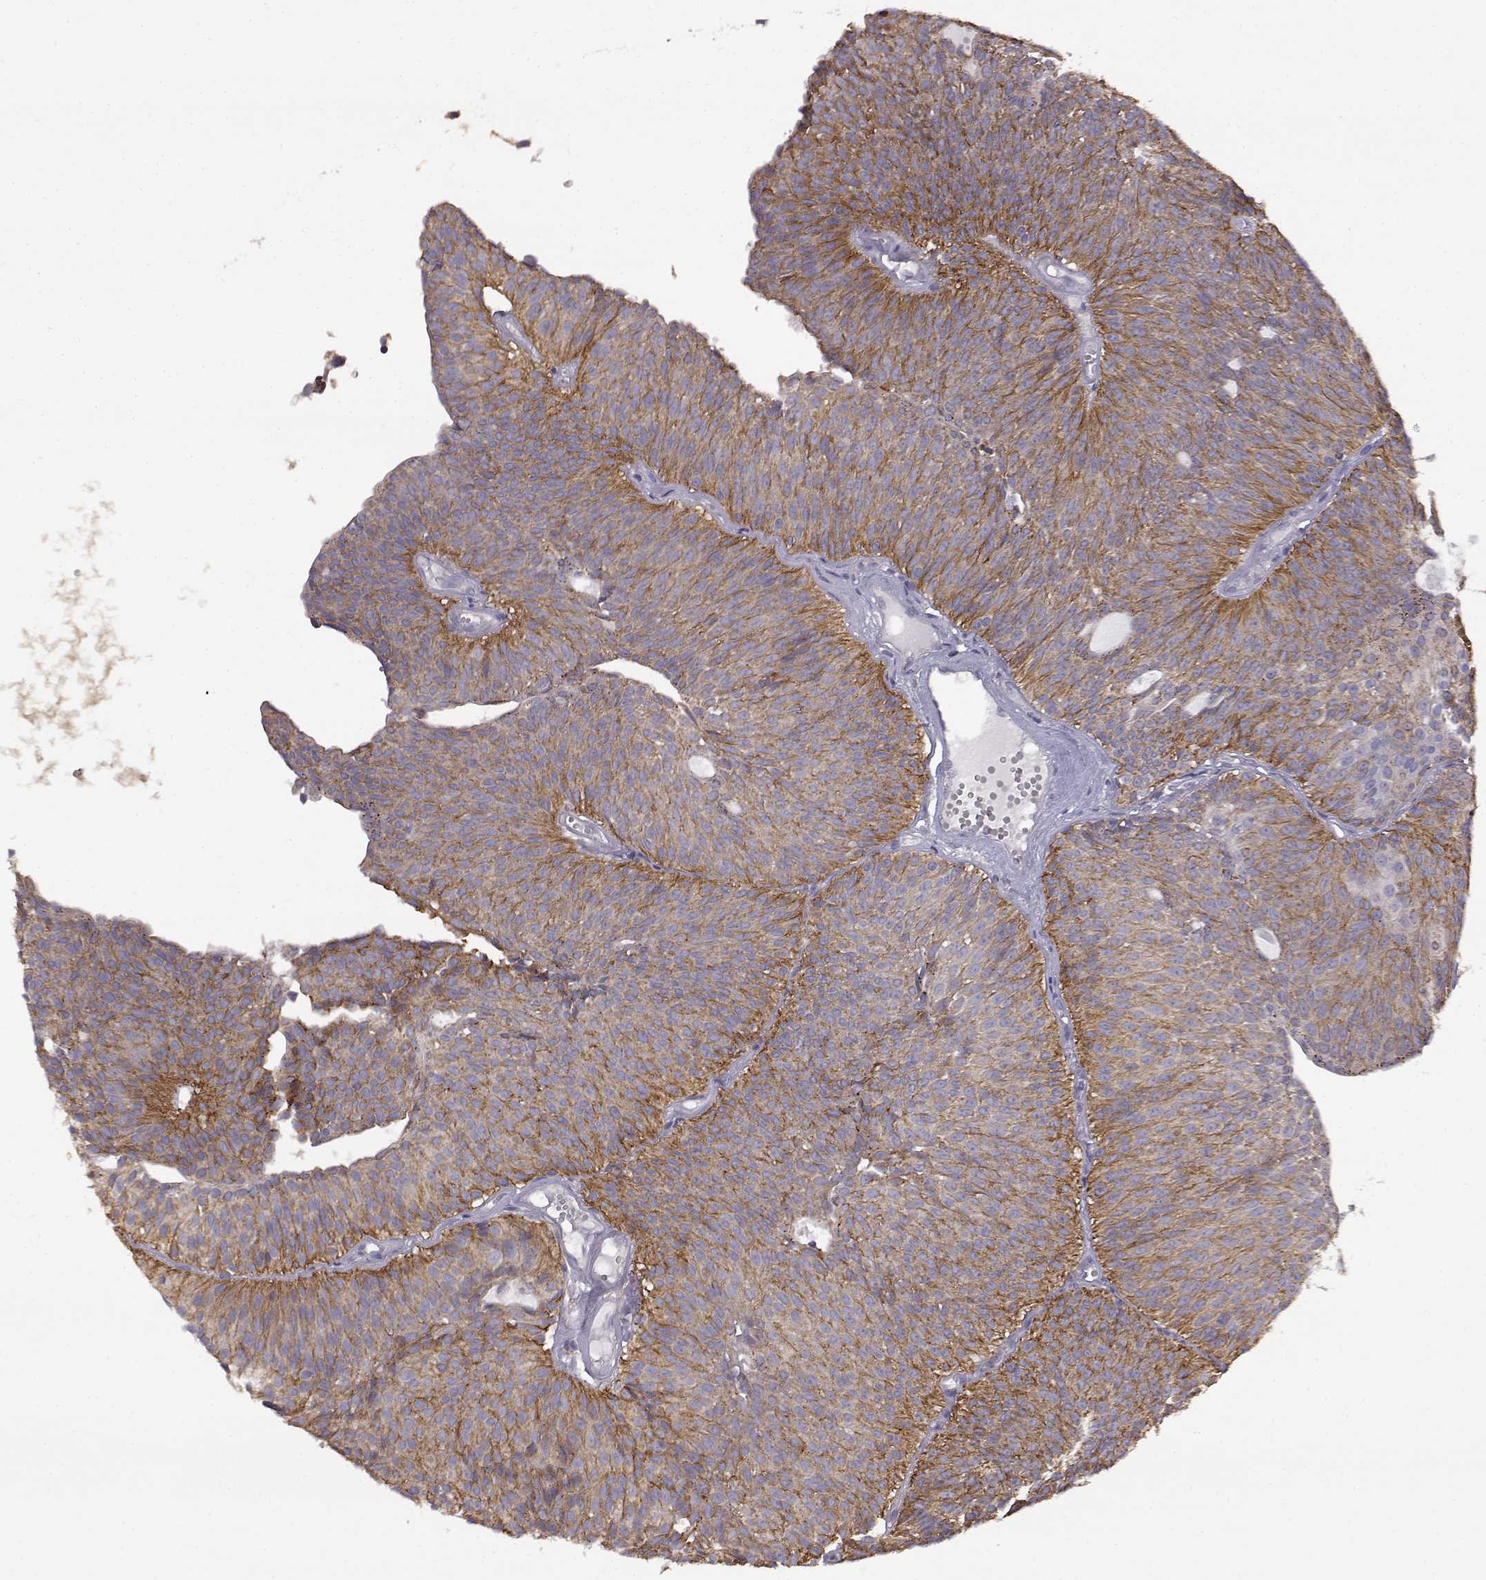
{"staining": {"intensity": "moderate", "quantity": "25%-75%", "location": "cytoplasmic/membranous"}, "tissue": "urothelial cancer", "cell_type": "Tumor cells", "image_type": "cancer", "snomed": [{"axis": "morphology", "description": "Urothelial carcinoma, Low grade"}, {"axis": "topography", "description": "Urinary bladder"}], "caption": "Brown immunohistochemical staining in urothelial cancer reveals moderate cytoplasmic/membranous positivity in approximately 25%-75% of tumor cells.", "gene": "DDC", "patient": {"sex": "male", "age": 63}}